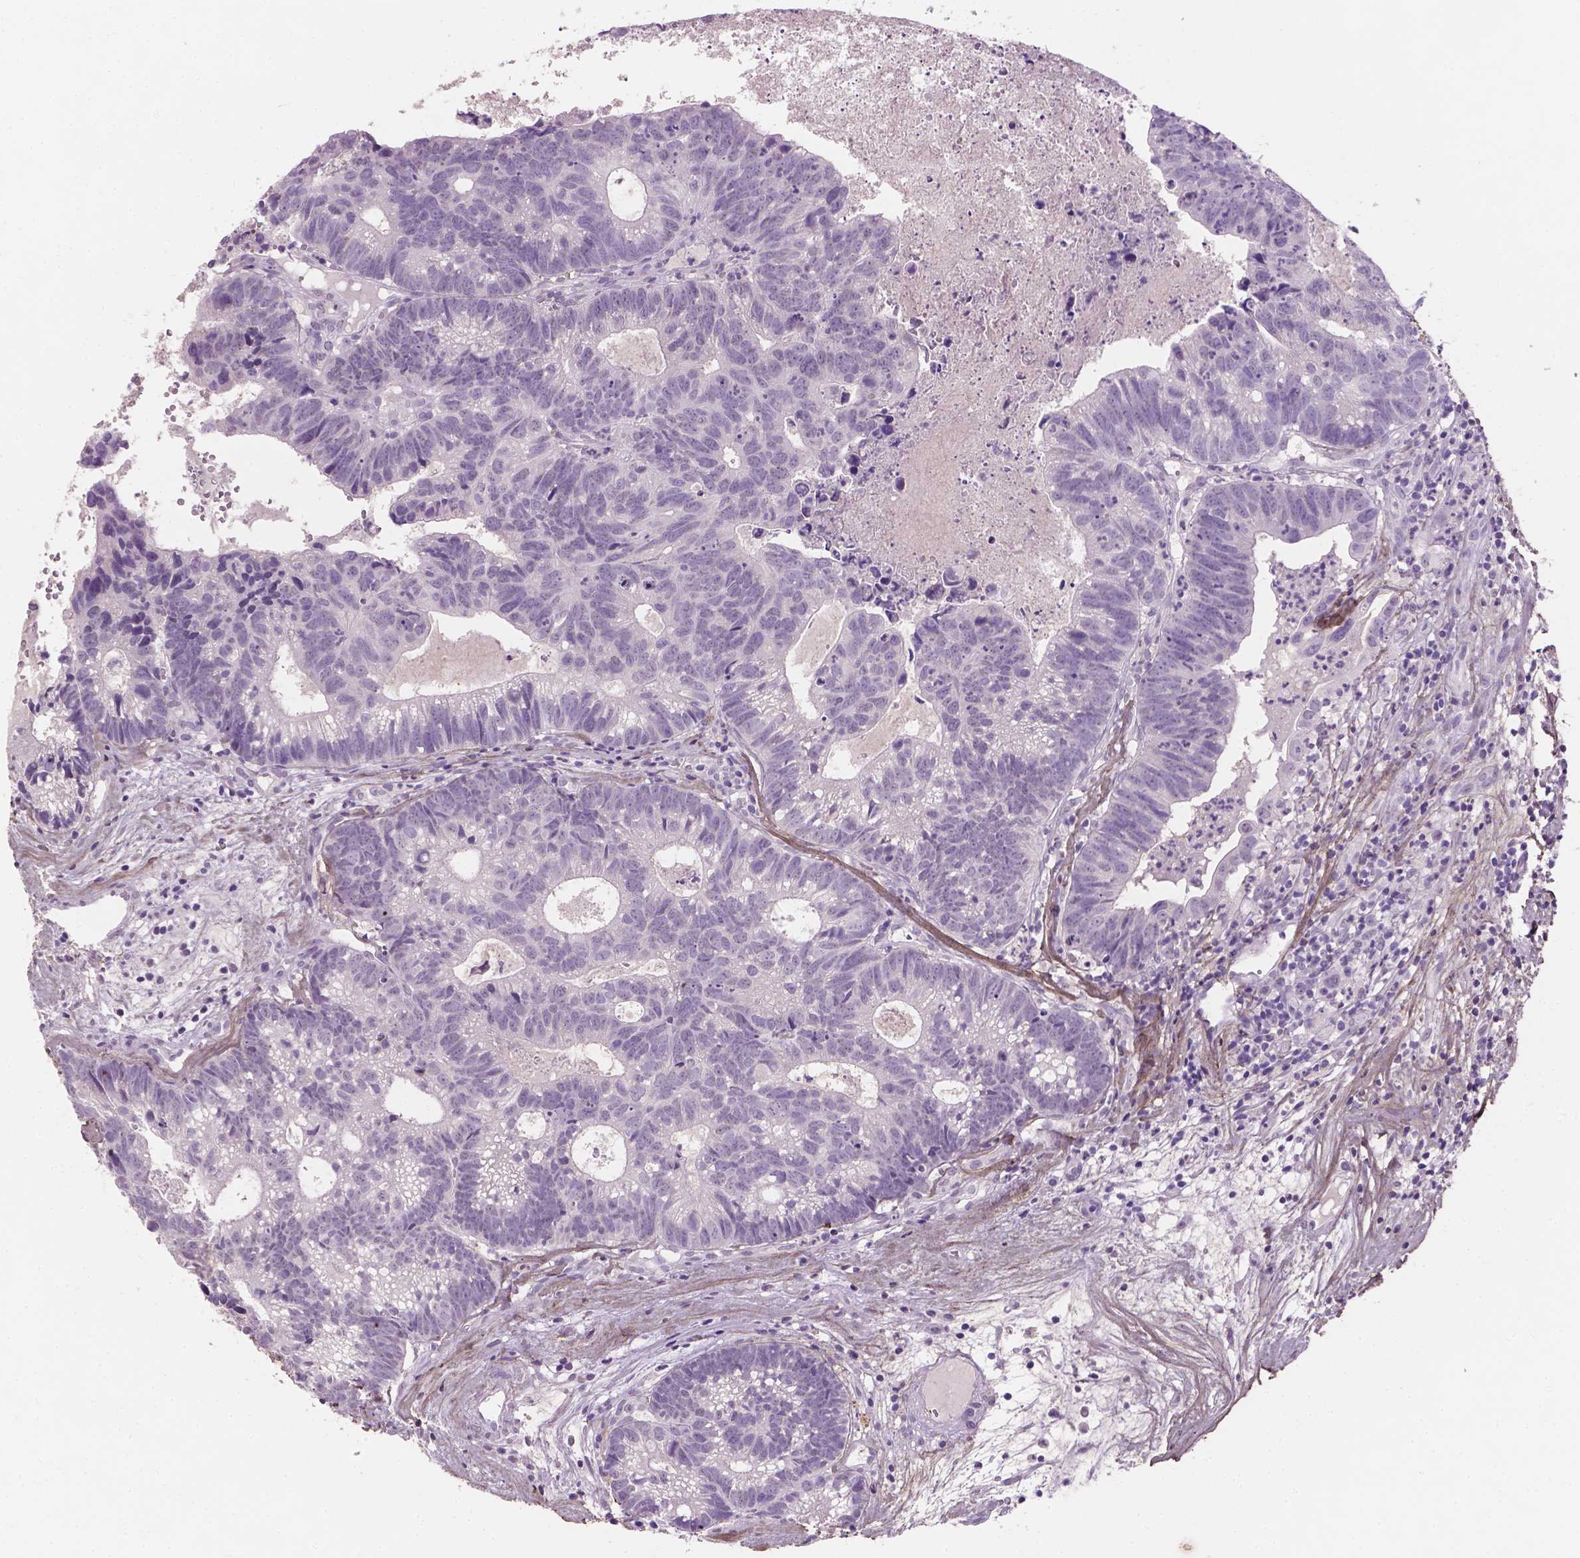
{"staining": {"intensity": "negative", "quantity": "none", "location": "none"}, "tissue": "head and neck cancer", "cell_type": "Tumor cells", "image_type": "cancer", "snomed": [{"axis": "morphology", "description": "Adenocarcinoma, NOS"}, {"axis": "topography", "description": "Head-Neck"}], "caption": "Human head and neck cancer (adenocarcinoma) stained for a protein using immunohistochemistry reveals no staining in tumor cells.", "gene": "DLG2", "patient": {"sex": "male", "age": 62}}